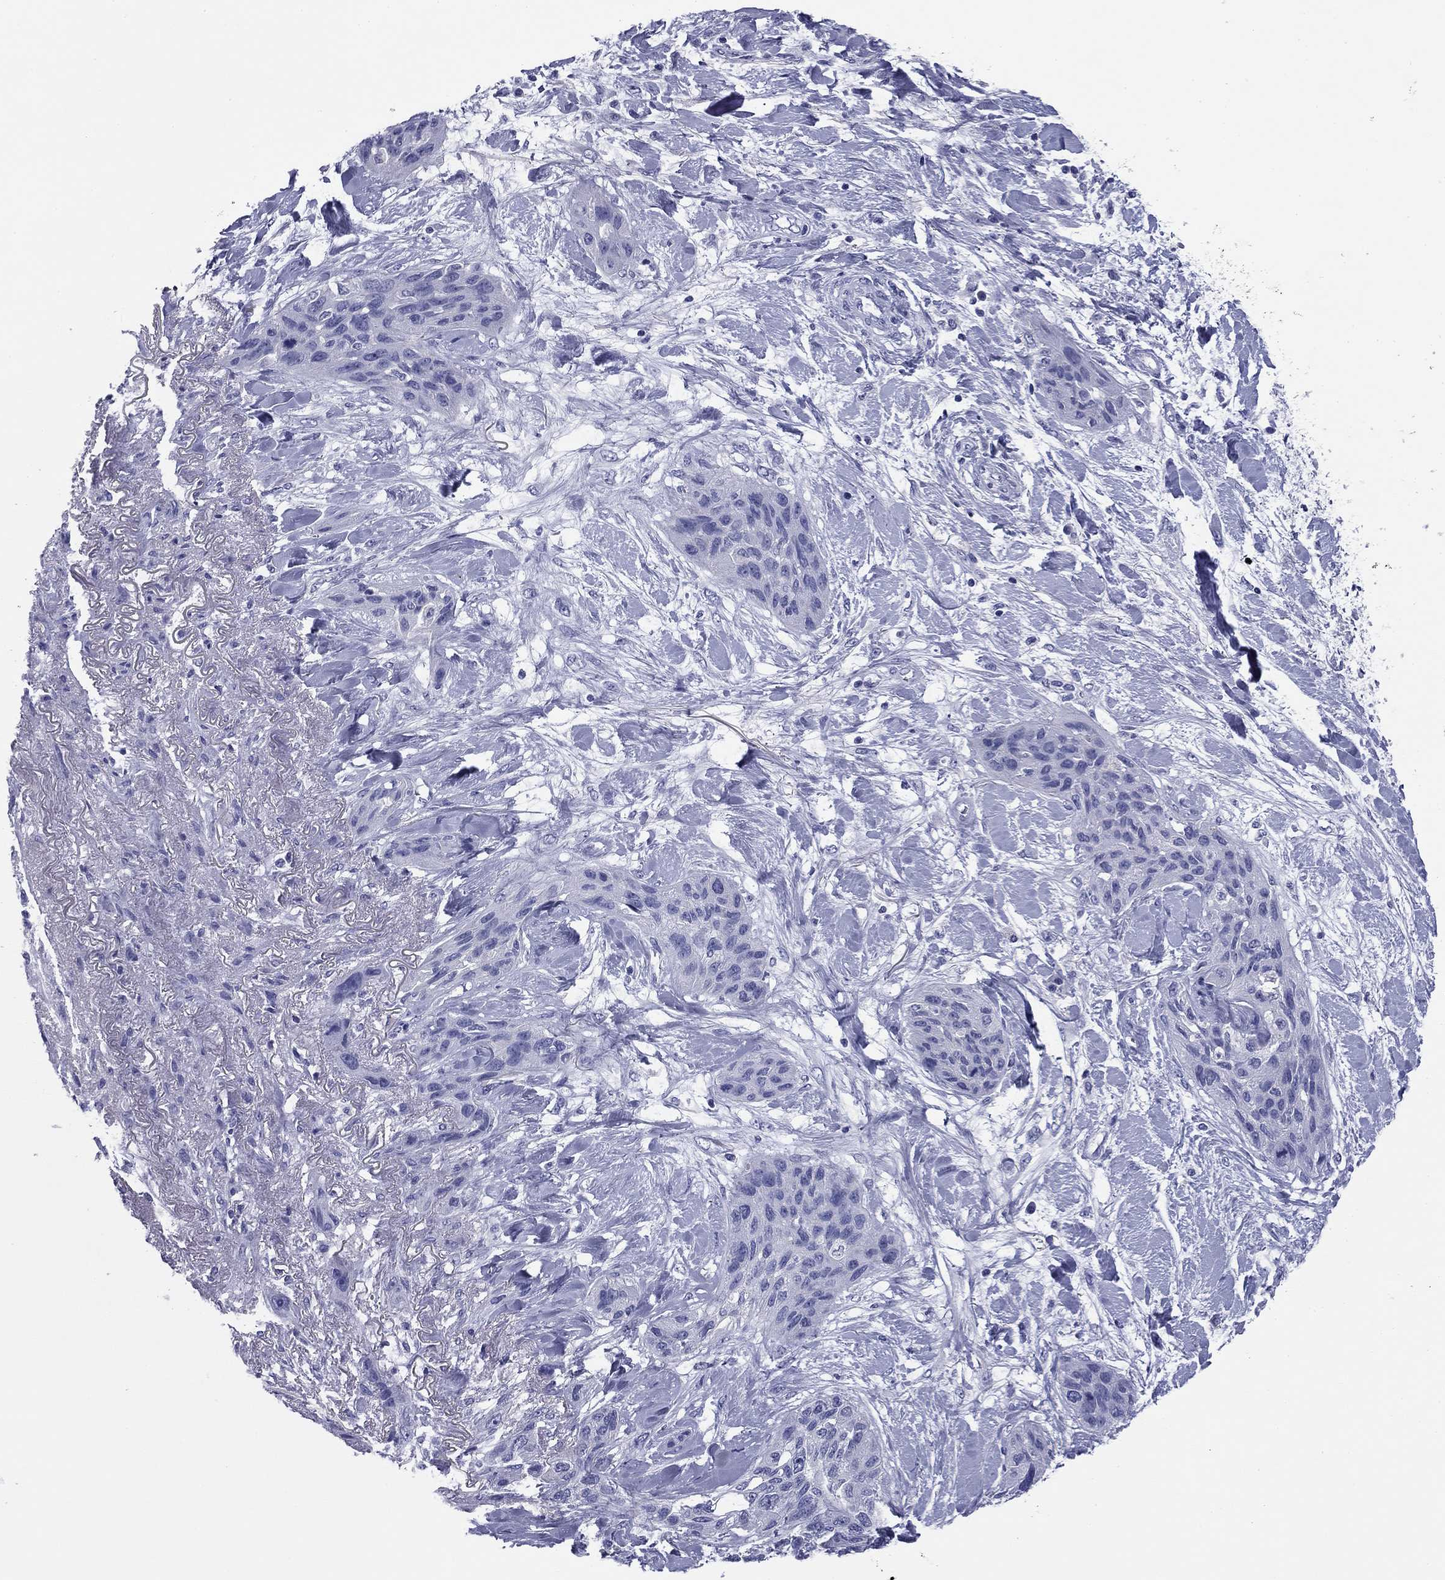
{"staining": {"intensity": "negative", "quantity": "none", "location": "none"}, "tissue": "lung cancer", "cell_type": "Tumor cells", "image_type": "cancer", "snomed": [{"axis": "morphology", "description": "Squamous cell carcinoma, NOS"}, {"axis": "topography", "description": "Lung"}], "caption": "A photomicrograph of human lung cancer (squamous cell carcinoma) is negative for staining in tumor cells.", "gene": "ABCC2", "patient": {"sex": "female", "age": 70}}